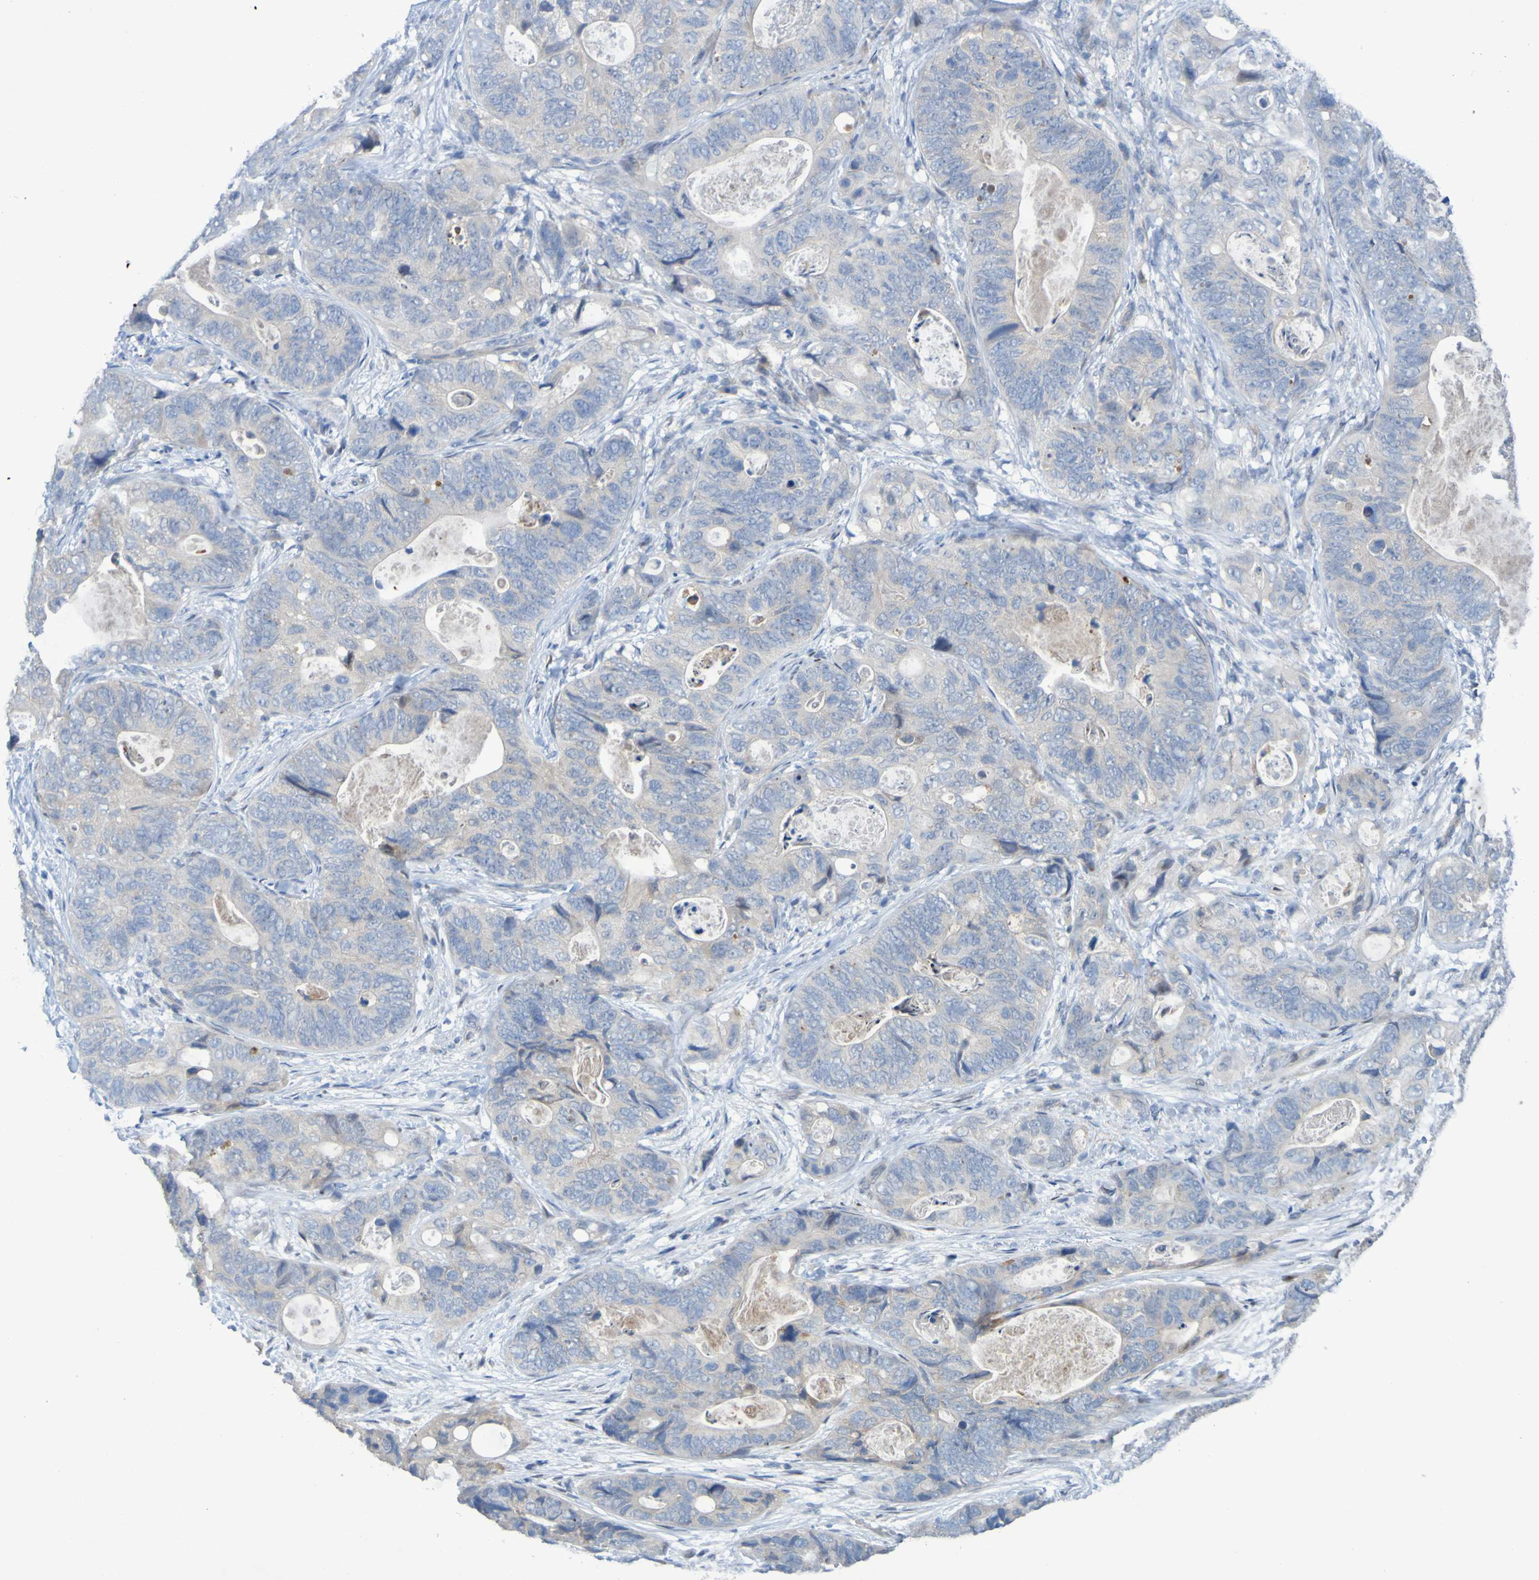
{"staining": {"intensity": "negative", "quantity": "none", "location": "none"}, "tissue": "stomach cancer", "cell_type": "Tumor cells", "image_type": "cancer", "snomed": [{"axis": "morphology", "description": "Adenocarcinoma, NOS"}, {"axis": "topography", "description": "Stomach"}], "caption": "Immunohistochemistry of human adenocarcinoma (stomach) displays no staining in tumor cells.", "gene": "FBP2", "patient": {"sex": "female", "age": 89}}